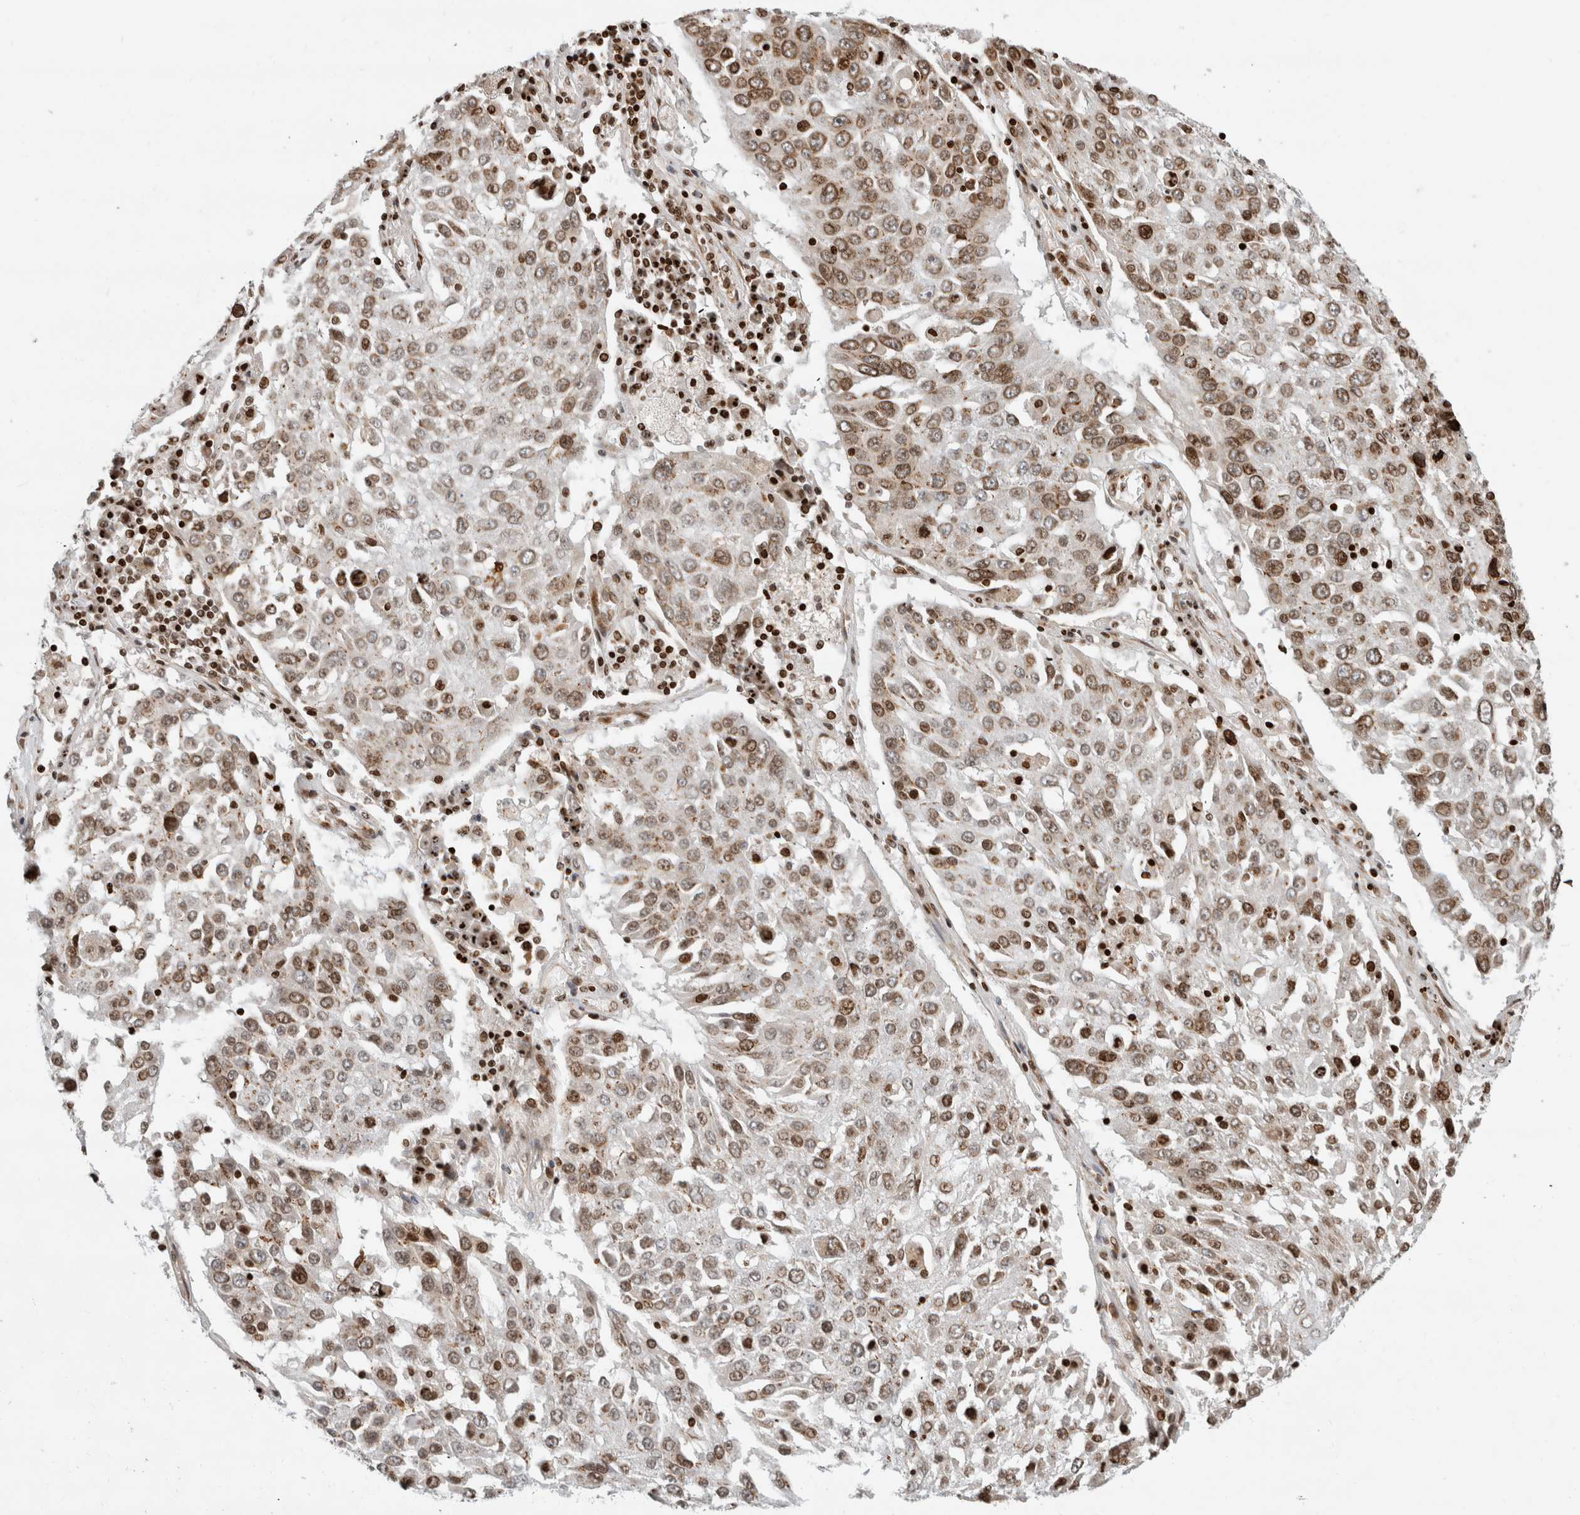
{"staining": {"intensity": "moderate", "quantity": ">75%", "location": "cytoplasmic/membranous,nuclear"}, "tissue": "lung cancer", "cell_type": "Tumor cells", "image_type": "cancer", "snomed": [{"axis": "morphology", "description": "Squamous cell carcinoma, NOS"}, {"axis": "topography", "description": "Lung"}], "caption": "Brown immunohistochemical staining in human lung squamous cell carcinoma reveals moderate cytoplasmic/membranous and nuclear staining in about >75% of tumor cells.", "gene": "GINS4", "patient": {"sex": "male", "age": 65}}